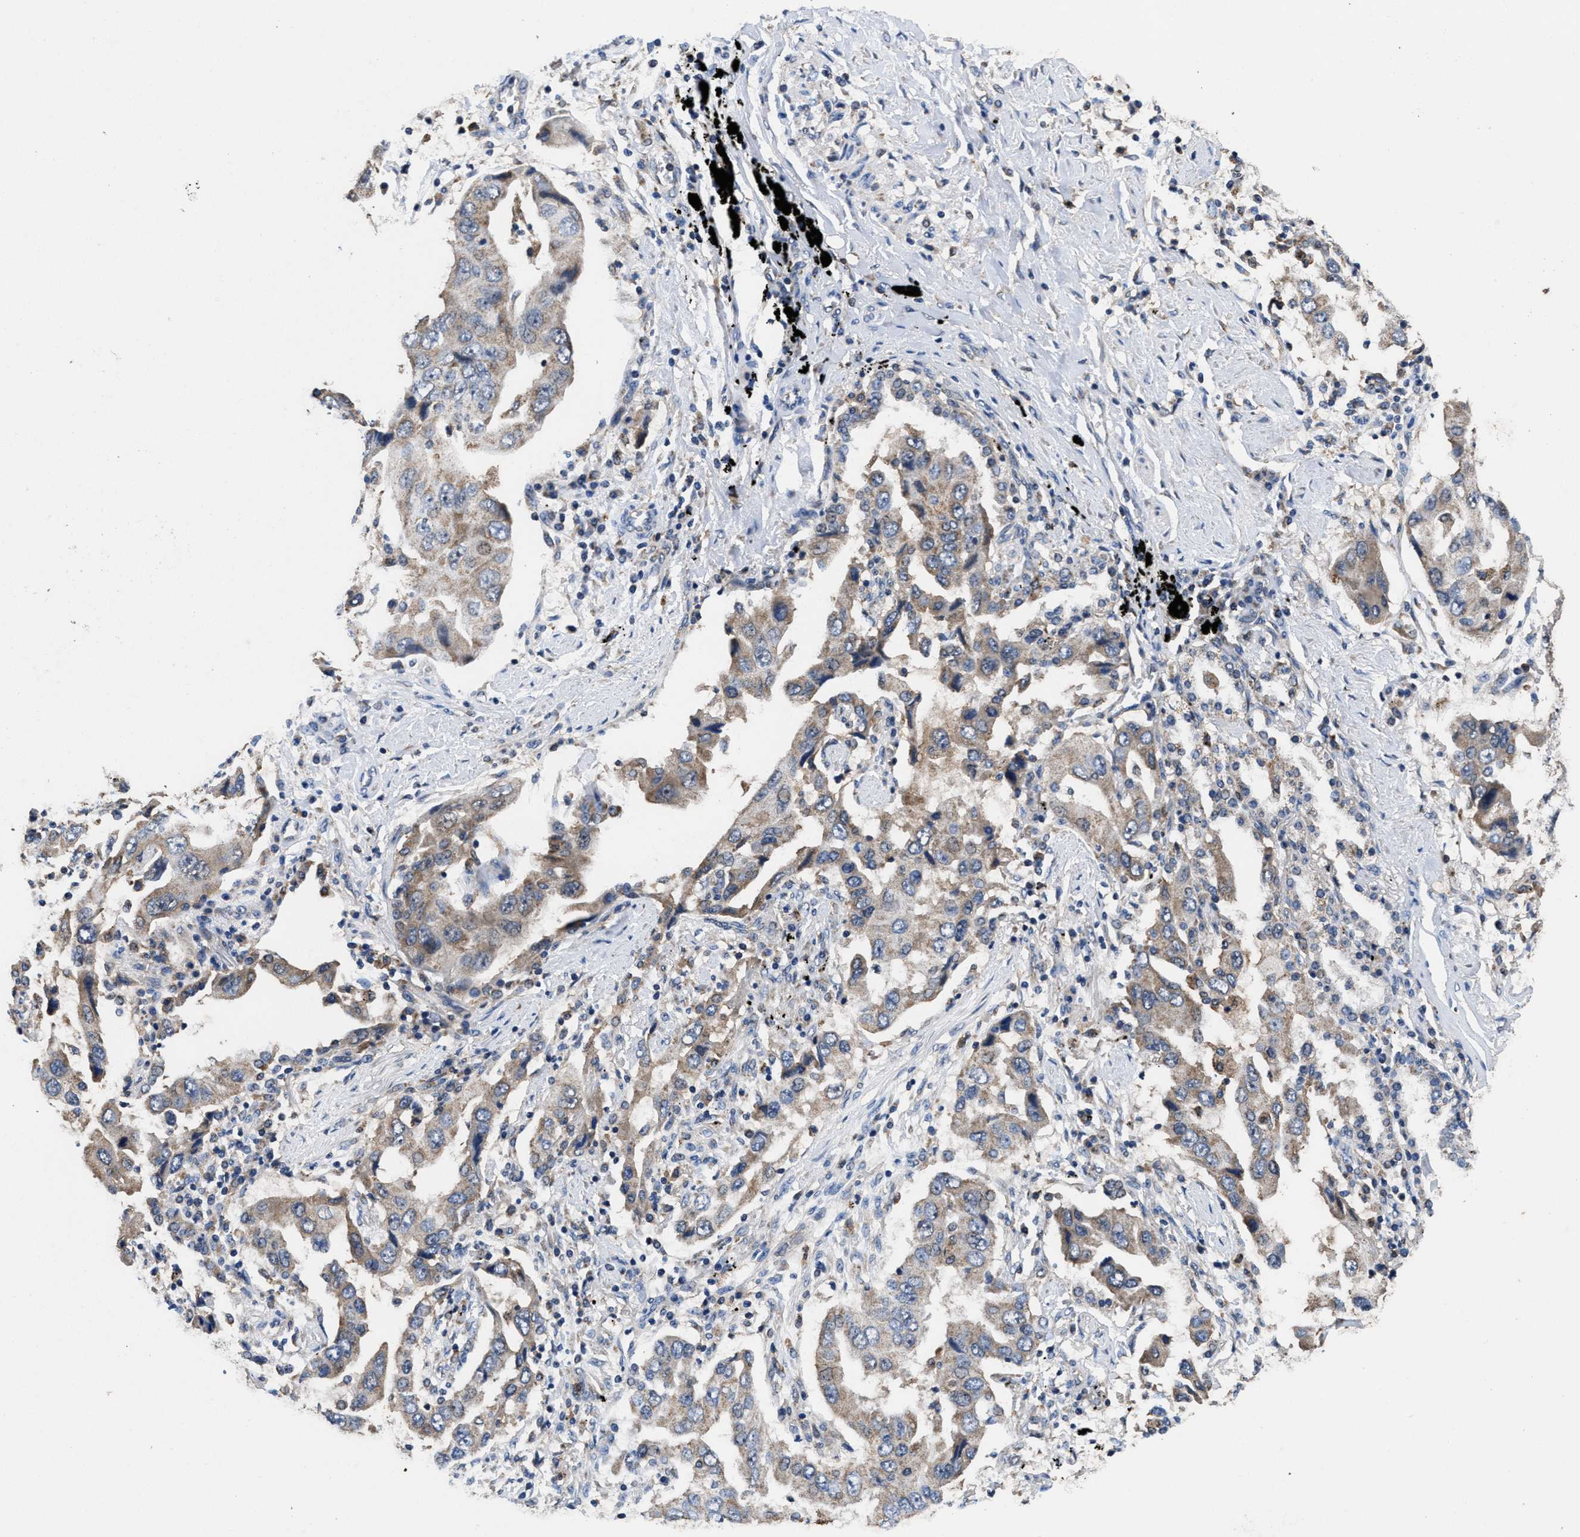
{"staining": {"intensity": "weak", "quantity": "25%-75%", "location": "cytoplasmic/membranous"}, "tissue": "lung cancer", "cell_type": "Tumor cells", "image_type": "cancer", "snomed": [{"axis": "morphology", "description": "Adenocarcinoma, NOS"}, {"axis": "topography", "description": "Lung"}], "caption": "High-power microscopy captured an IHC image of lung cancer, revealing weak cytoplasmic/membranous expression in approximately 25%-75% of tumor cells.", "gene": "ACLY", "patient": {"sex": "female", "age": 65}}